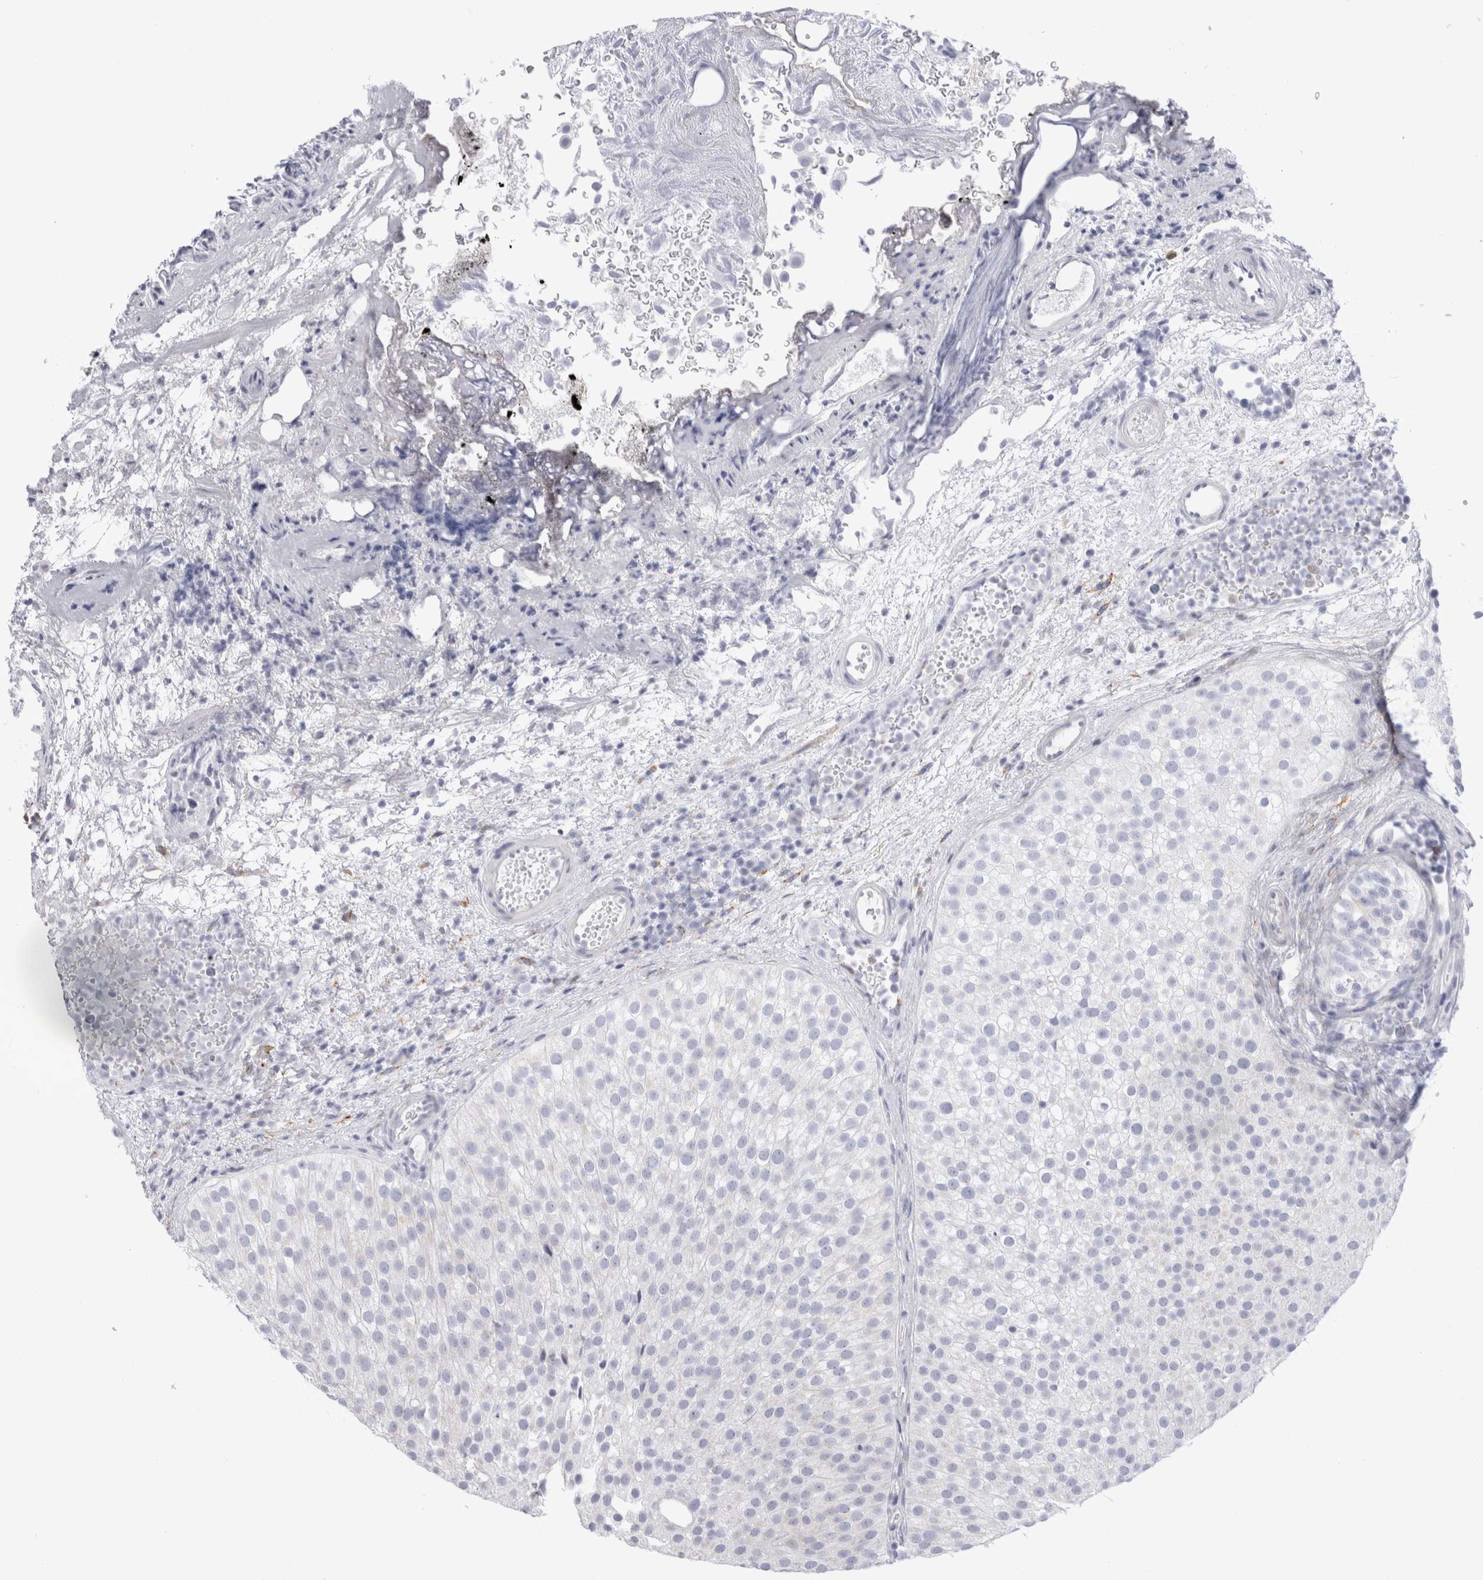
{"staining": {"intensity": "negative", "quantity": "none", "location": "none"}, "tissue": "urothelial cancer", "cell_type": "Tumor cells", "image_type": "cancer", "snomed": [{"axis": "morphology", "description": "Urothelial carcinoma, Low grade"}, {"axis": "topography", "description": "Urinary bladder"}], "caption": "Immunohistochemical staining of human low-grade urothelial carcinoma demonstrates no significant staining in tumor cells.", "gene": "MUC15", "patient": {"sex": "male", "age": 78}}